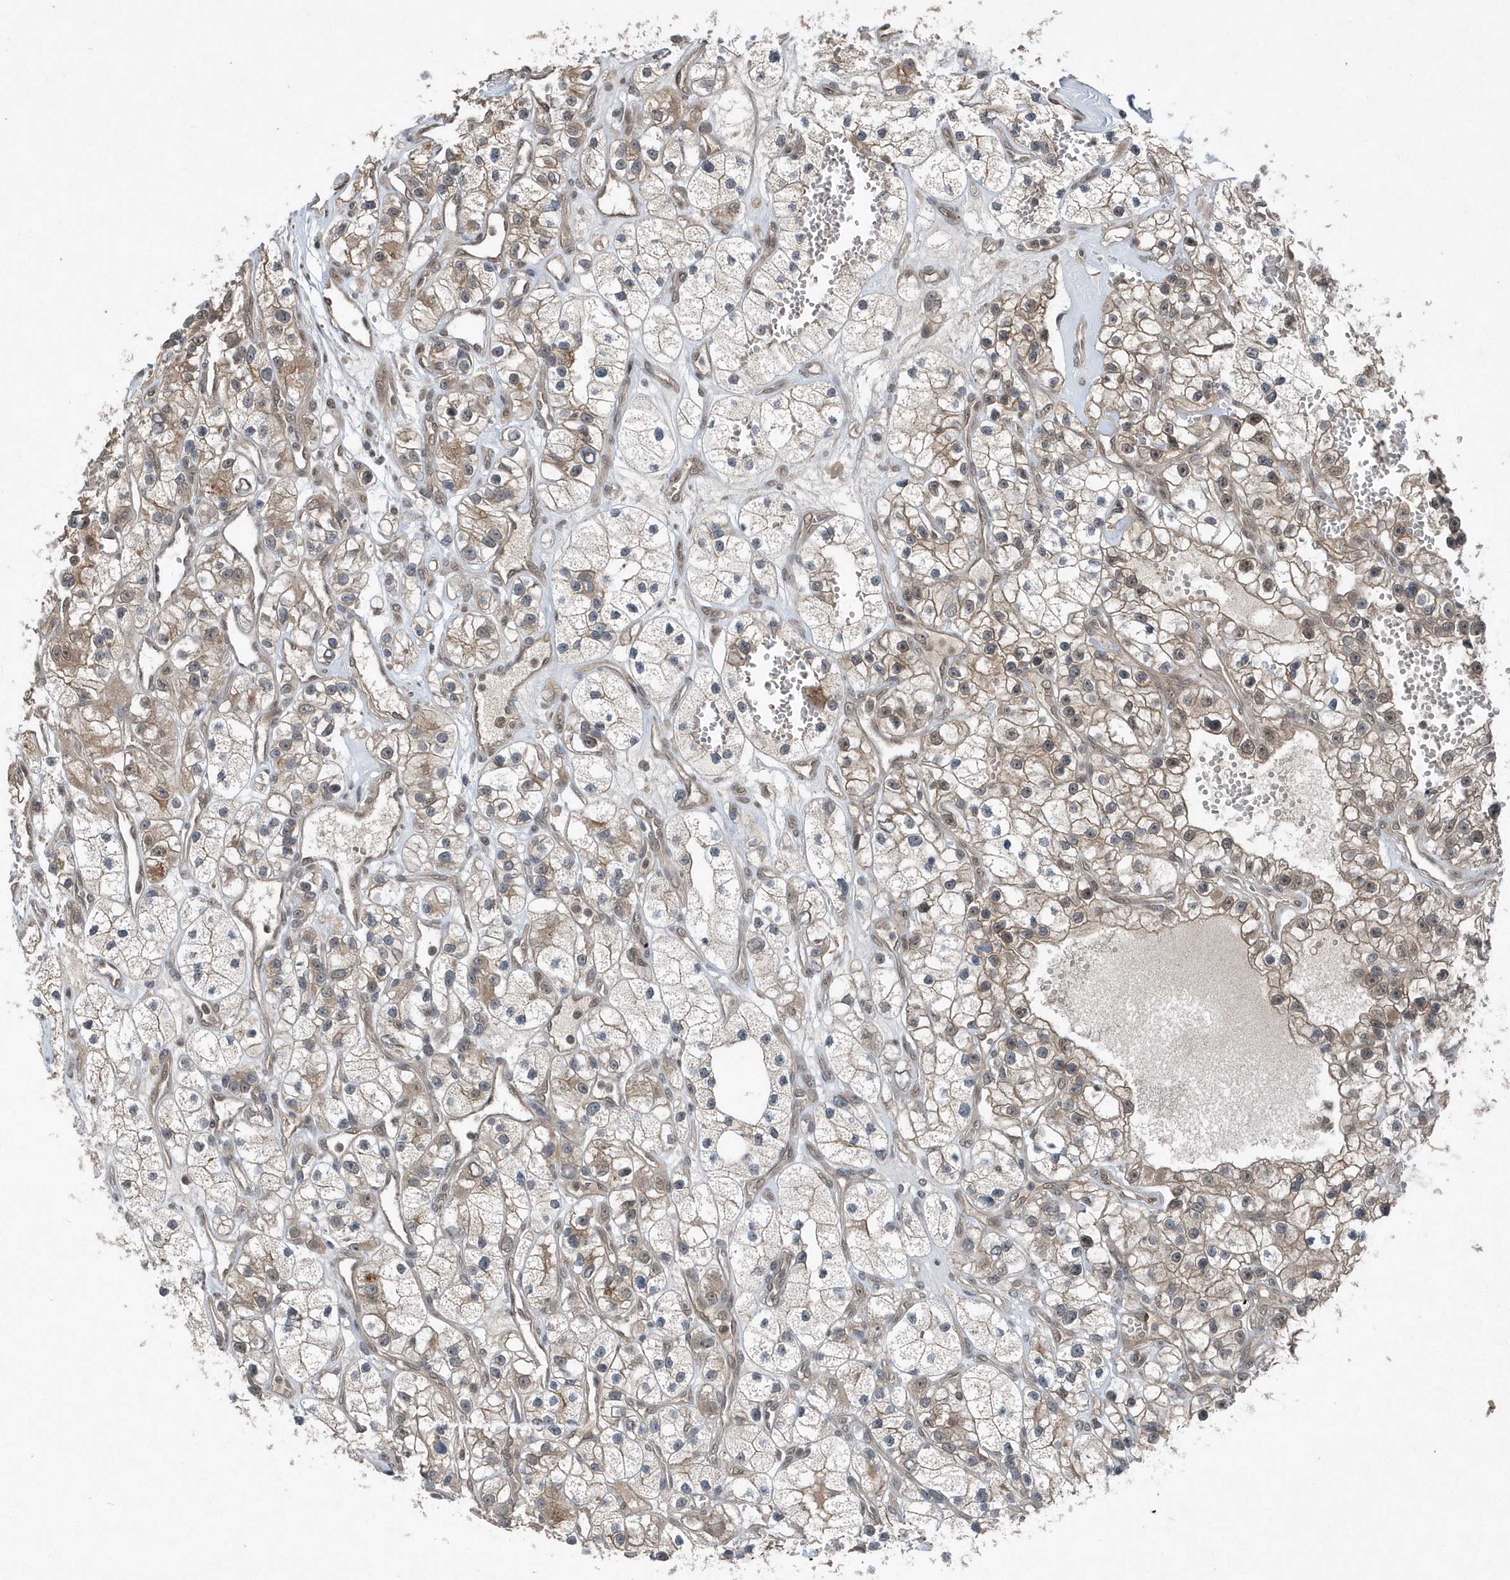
{"staining": {"intensity": "weak", "quantity": "25%-75%", "location": "cytoplasmic/membranous,nuclear"}, "tissue": "renal cancer", "cell_type": "Tumor cells", "image_type": "cancer", "snomed": [{"axis": "morphology", "description": "Adenocarcinoma, NOS"}, {"axis": "topography", "description": "Kidney"}], "caption": "Adenocarcinoma (renal) tissue exhibits weak cytoplasmic/membranous and nuclear staining in approximately 25%-75% of tumor cells, visualized by immunohistochemistry.", "gene": "QTRT2", "patient": {"sex": "female", "age": 57}}